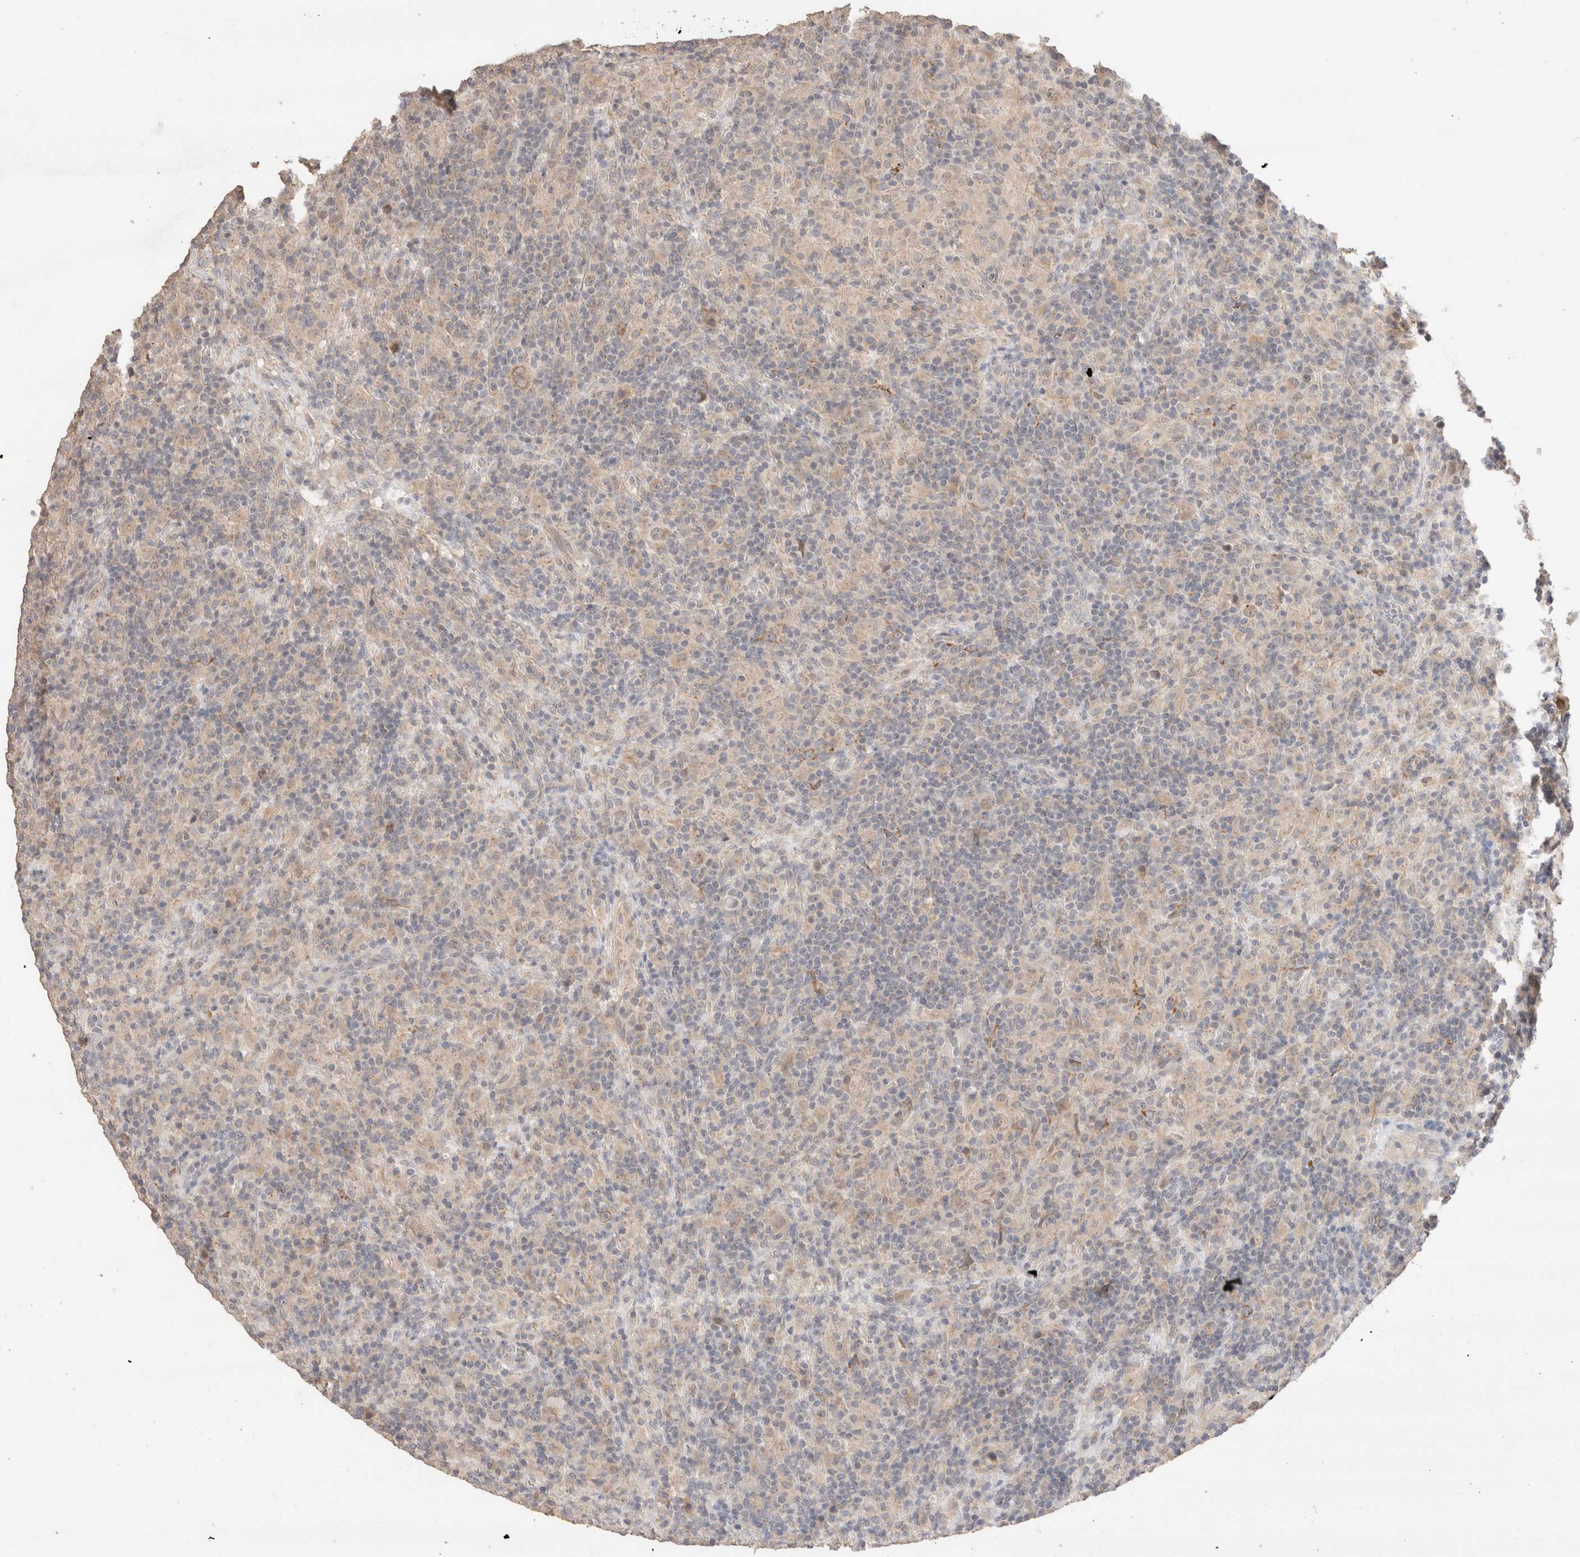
{"staining": {"intensity": "weak", "quantity": ">75%", "location": "cytoplasmic/membranous"}, "tissue": "lymphoma", "cell_type": "Tumor cells", "image_type": "cancer", "snomed": [{"axis": "morphology", "description": "Hodgkin's disease, NOS"}, {"axis": "topography", "description": "Lymph node"}], "caption": "A brown stain highlights weak cytoplasmic/membranous positivity of a protein in human lymphoma tumor cells. (IHC, brightfield microscopy, high magnification).", "gene": "TRIM41", "patient": {"sex": "male", "age": 70}}